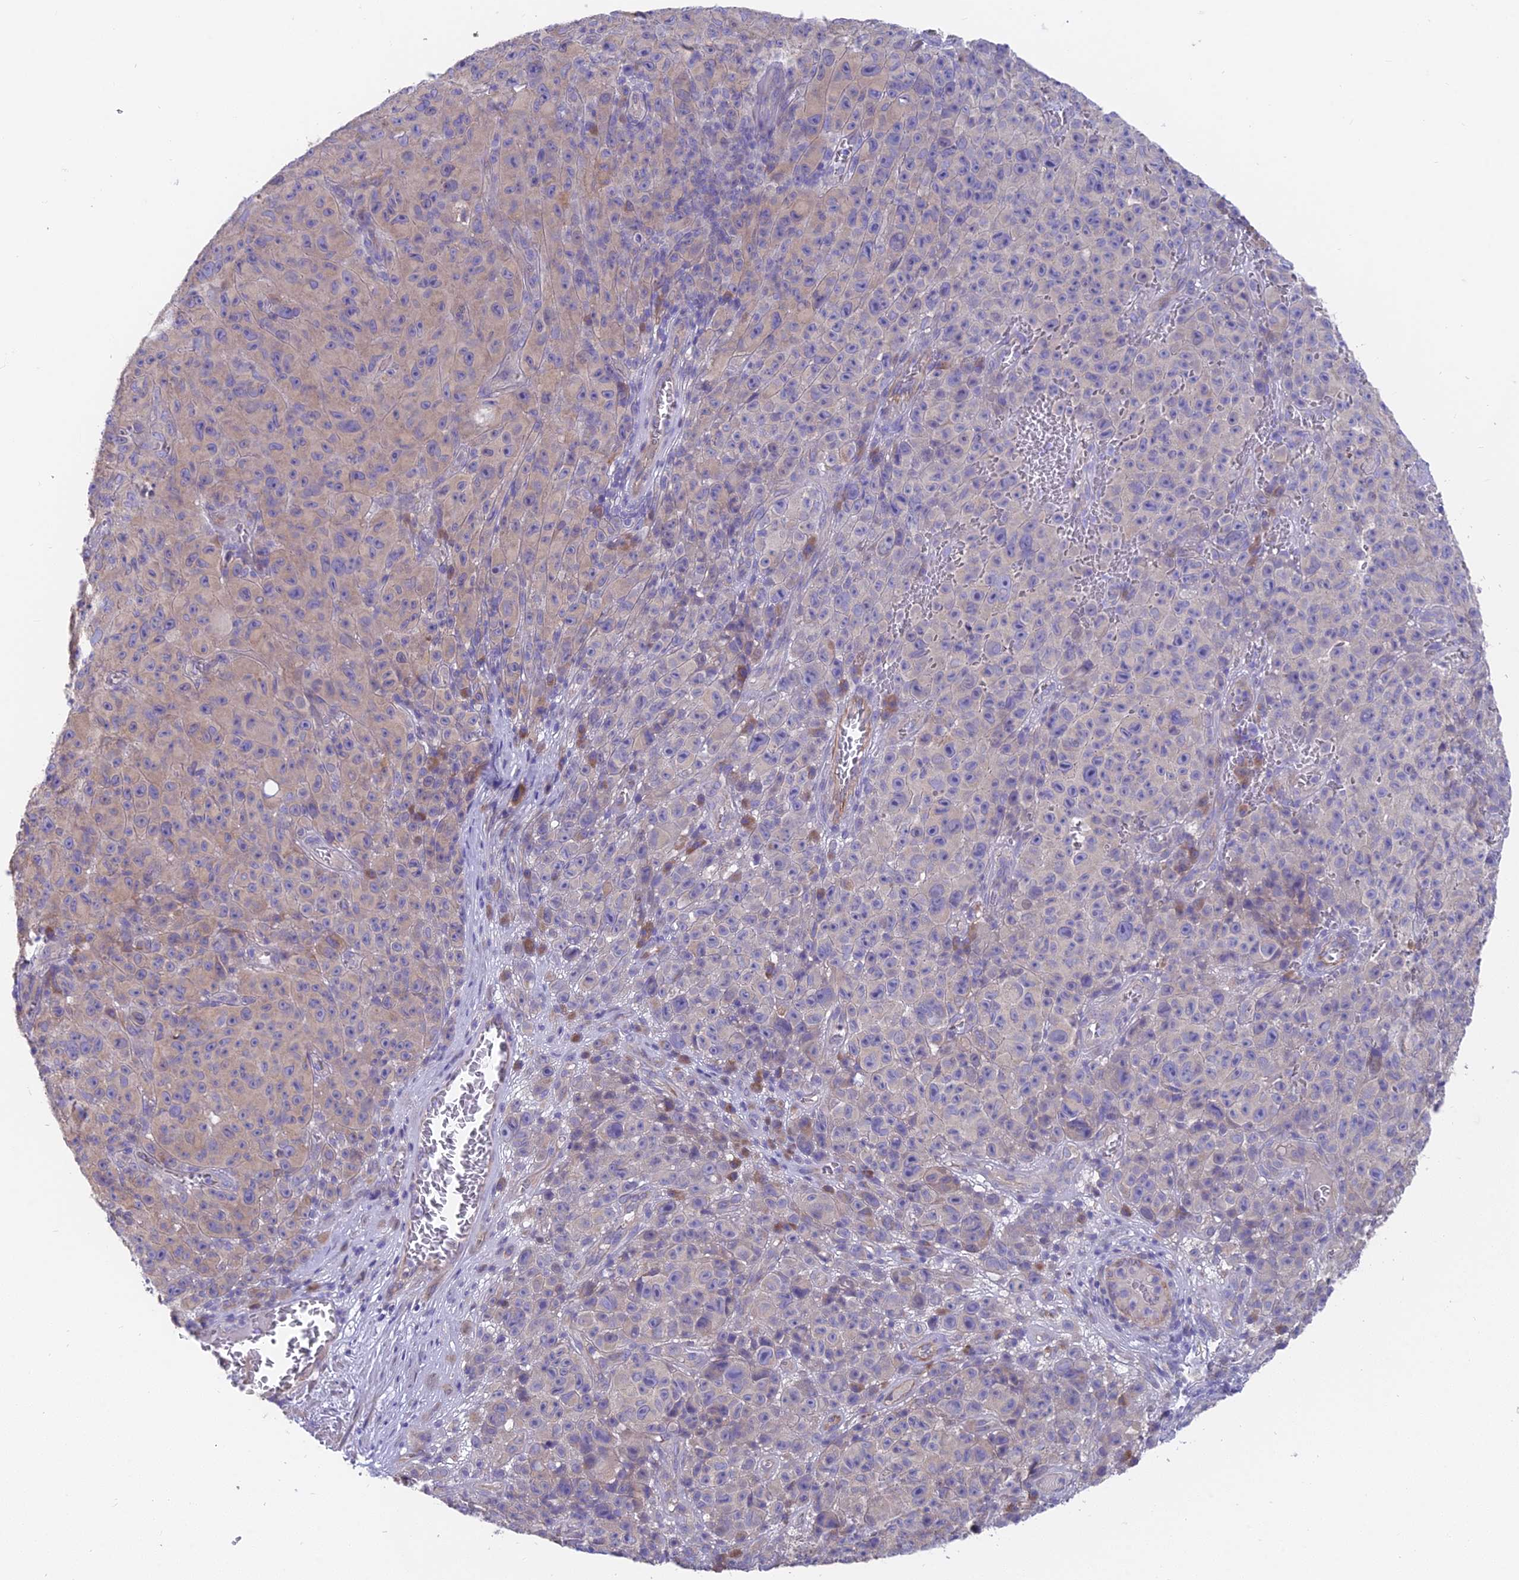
{"staining": {"intensity": "weak", "quantity": "25%-75%", "location": "cytoplasmic/membranous"}, "tissue": "melanoma", "cell_type": "Tumor cells", "image_type": "cancer", "snomed": [{"axis": "morphology", "description": "Malignant melanoma, NOS"}, {"axis": "topography", "description": "Skin"}], "caption": "Weak cytoplasmic/membranous positivity for a protein is present in about 25%-75% of tumor cells of melanoma using IHC.", "gene": "FAM168B", "patient": {"sex": "female", "age": 82}}